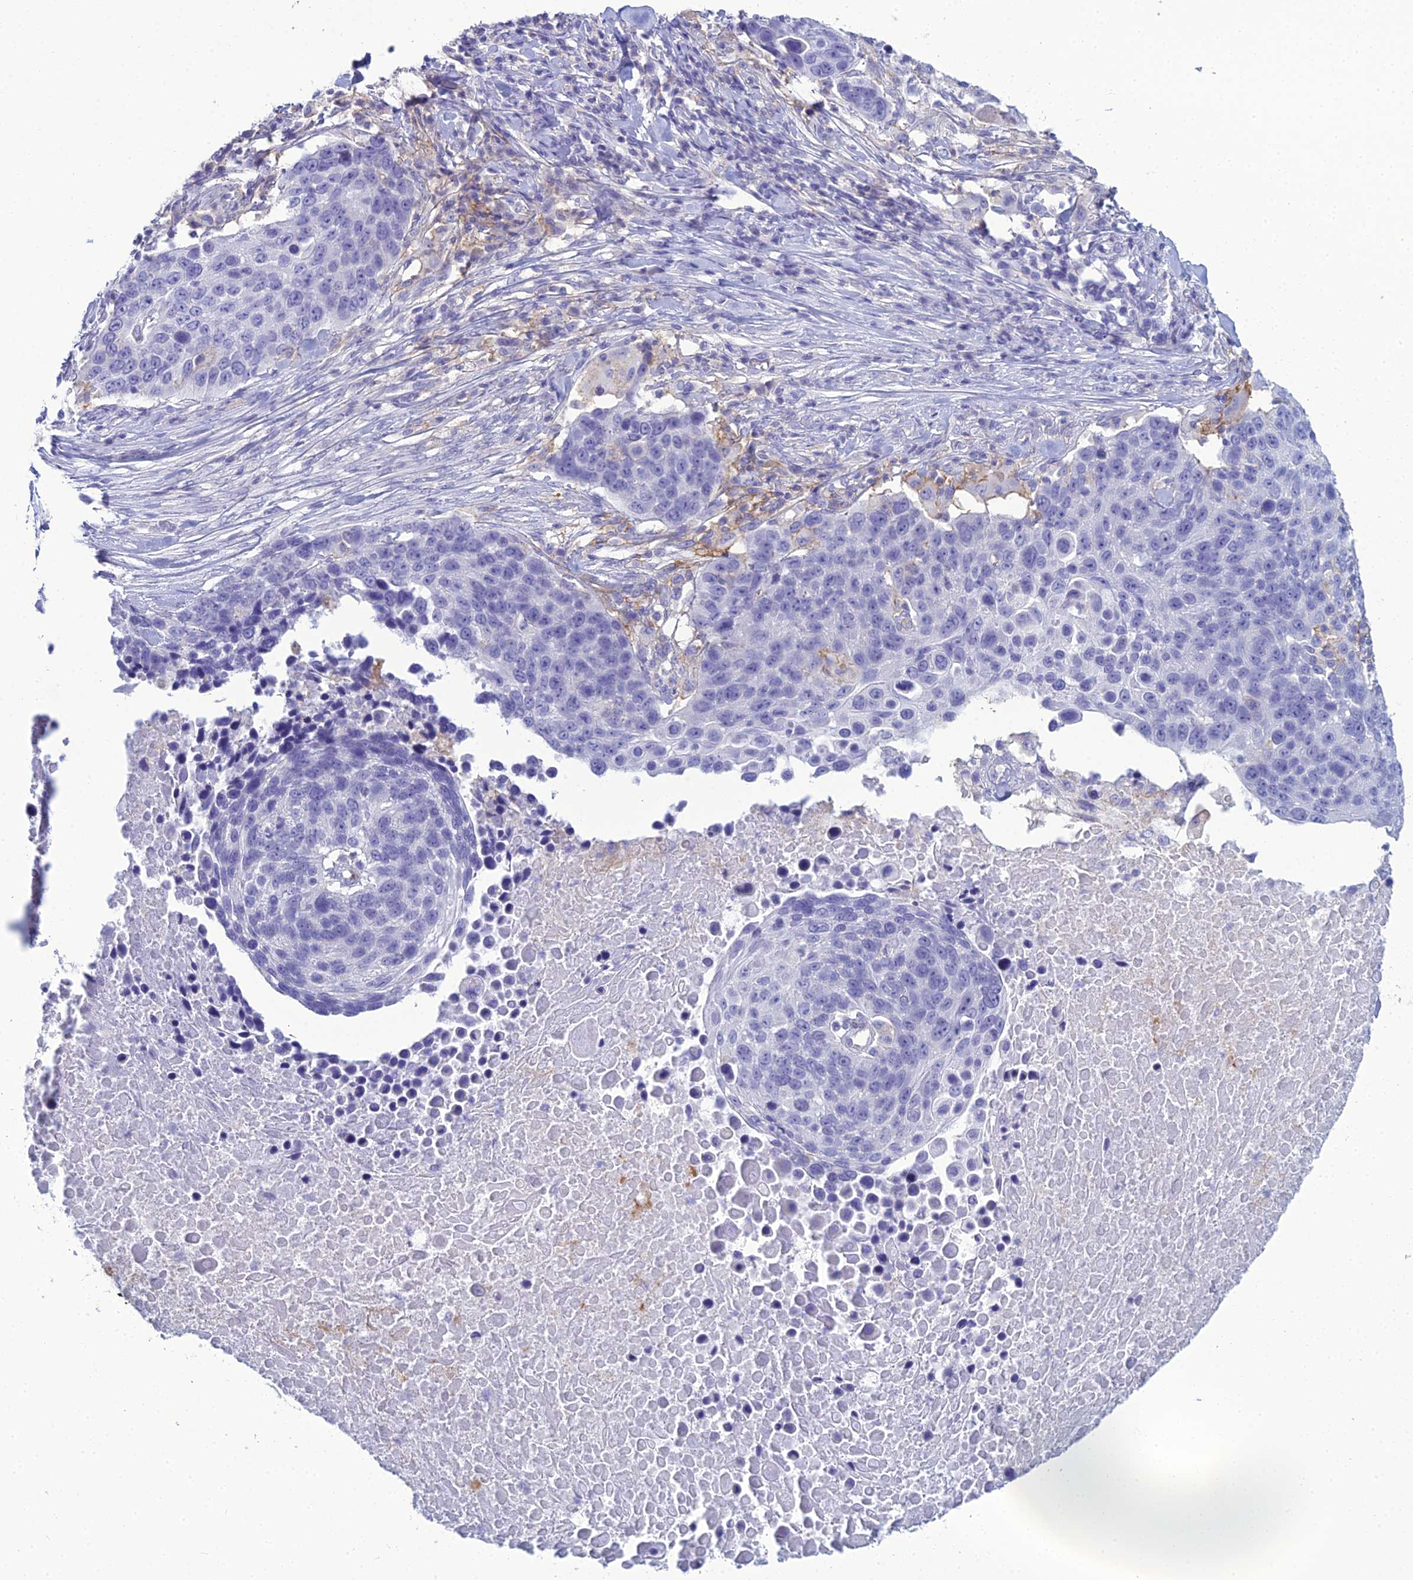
{"staining": {"intensity": "negative", "quantity": "none", "location": "none"}, "tissue": "lung cancer", "cell_type": "Tumor cells", "image_type": "cancer", "snomed": [{"axis": "morphology", "description": "Normal tissue, NOS"}, {"axis": "morphology", "description": "Squamous cell carcinoma, NOS"}, {"axis": "topography", "description": "Lymph node"}, {"axis": "topography", "description": "Lung"}], "caption": "This histopathology image is of lung cancer (squamous cell carcinoma) stained with immunohistochemistry (IHC) to label a protein in brown with the nuclei are counter-stained blue. There is no expression in tumor cells. The staining was performed using DAB (3,3'-diaminobenzidine) to visualize the protein expression in brown, while the nuclei were stained in blue with hematoxylin (Magnification: 20x).", "gene": "ACE", "patient": {"sex": "male", "age": 66}}